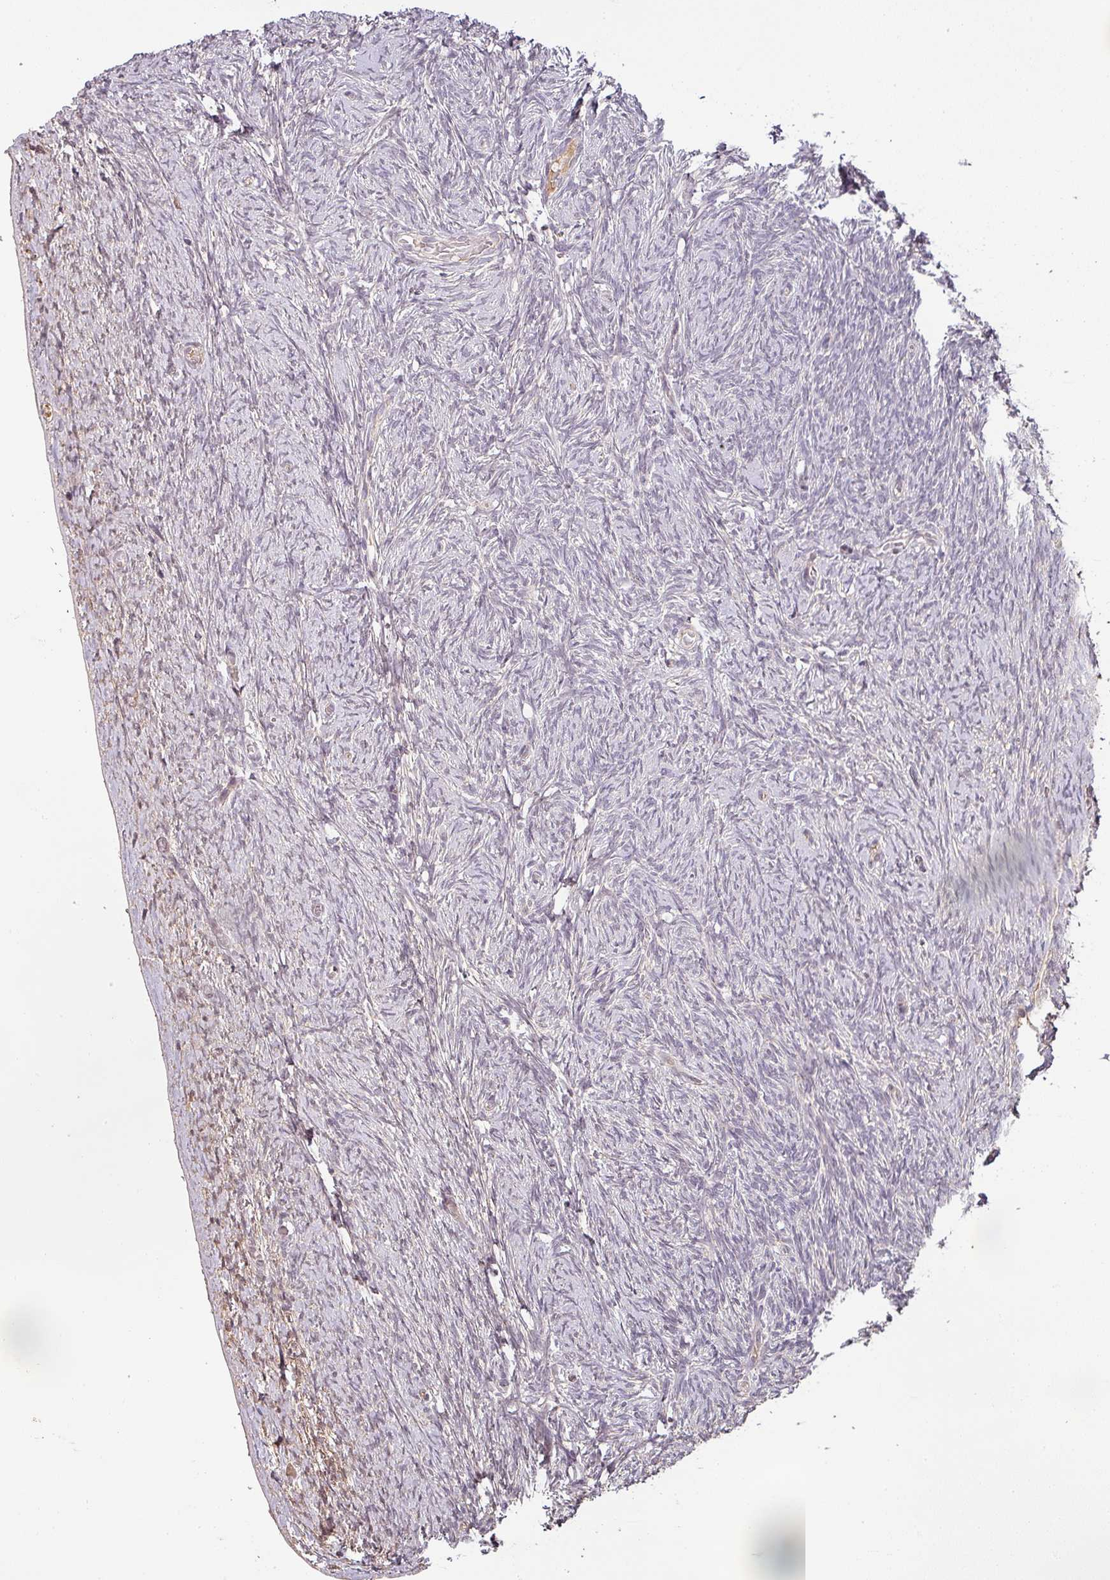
{"staining": {"intensity": "negative", "quantity": "none", "location": "none"}, "tissue": "ovary", "cell_type": "Ovarian stroma cells", "image_type": "normal", "snomed": [{"axis": "morphology", "description": "Normal tissue, NOS"}, {"axis": "topography", "description": "Ovary"}], "caption": "Protein analysis of benign ovary shows no significant staining in ovarian stroma cells.", "gene": "BPIFB3", "patient": {"sex": "female", "age": 44}}